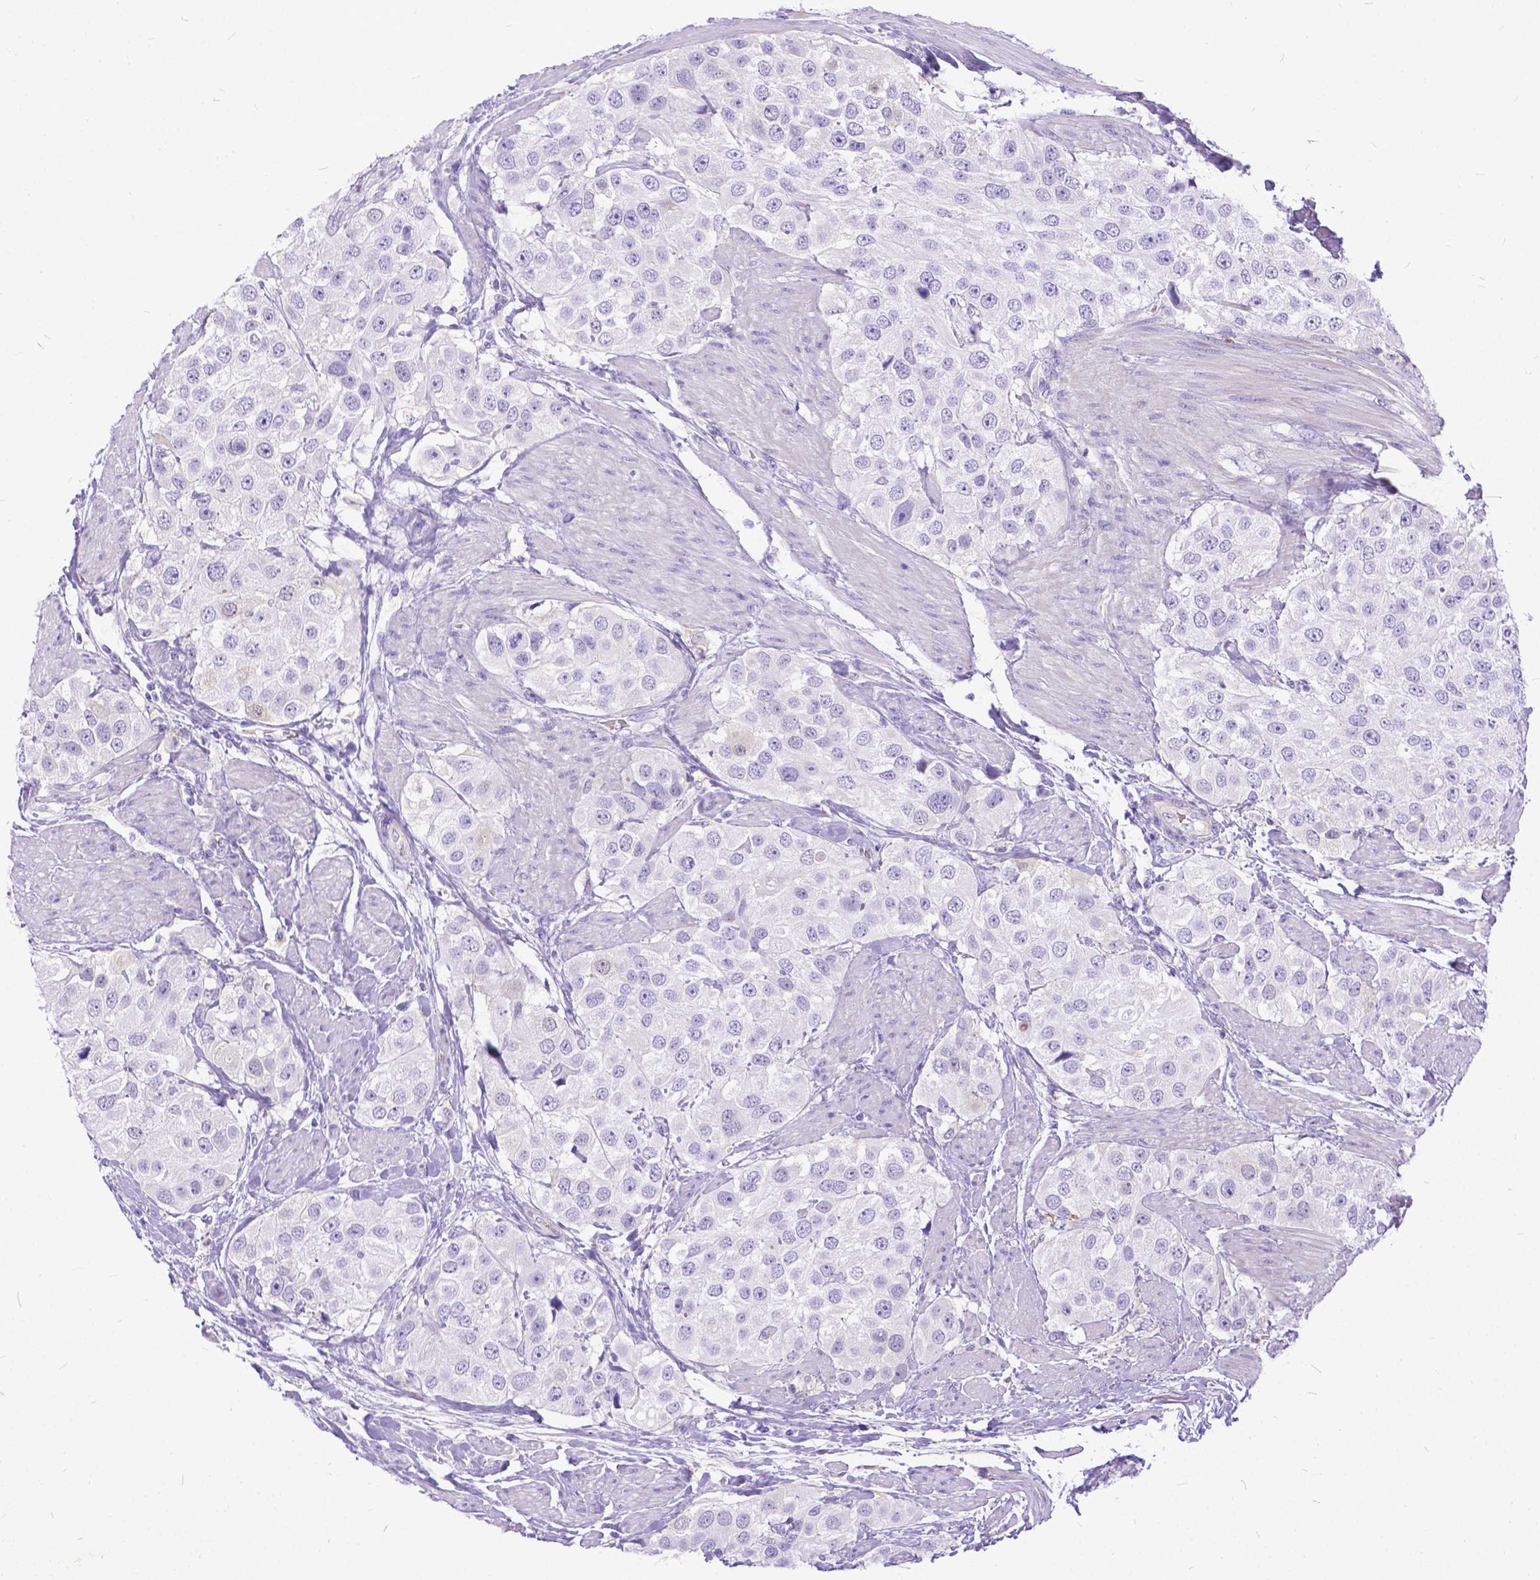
{"staining": {"intensity": "negative", "quantity": "none", "location": "none"}, "tissue": "urothelial cancer", "cell_type": "Tumor cells", "image_type": "cancer", "snomed": [{"axis": "morphology", "description": "Urothelial carcinoma, High grade"}, {"axis": "topography", "description": "Urinary bladder"}], "caption": "This photomicrograph is of urothelial cancer stained with immunohistochemistry to label a protein in brown with the nuclei are counter-stained blue. There is no expression in tumor cells.", "gene": "TMEM169", "patient": {"sex": "female", "age": 64}}